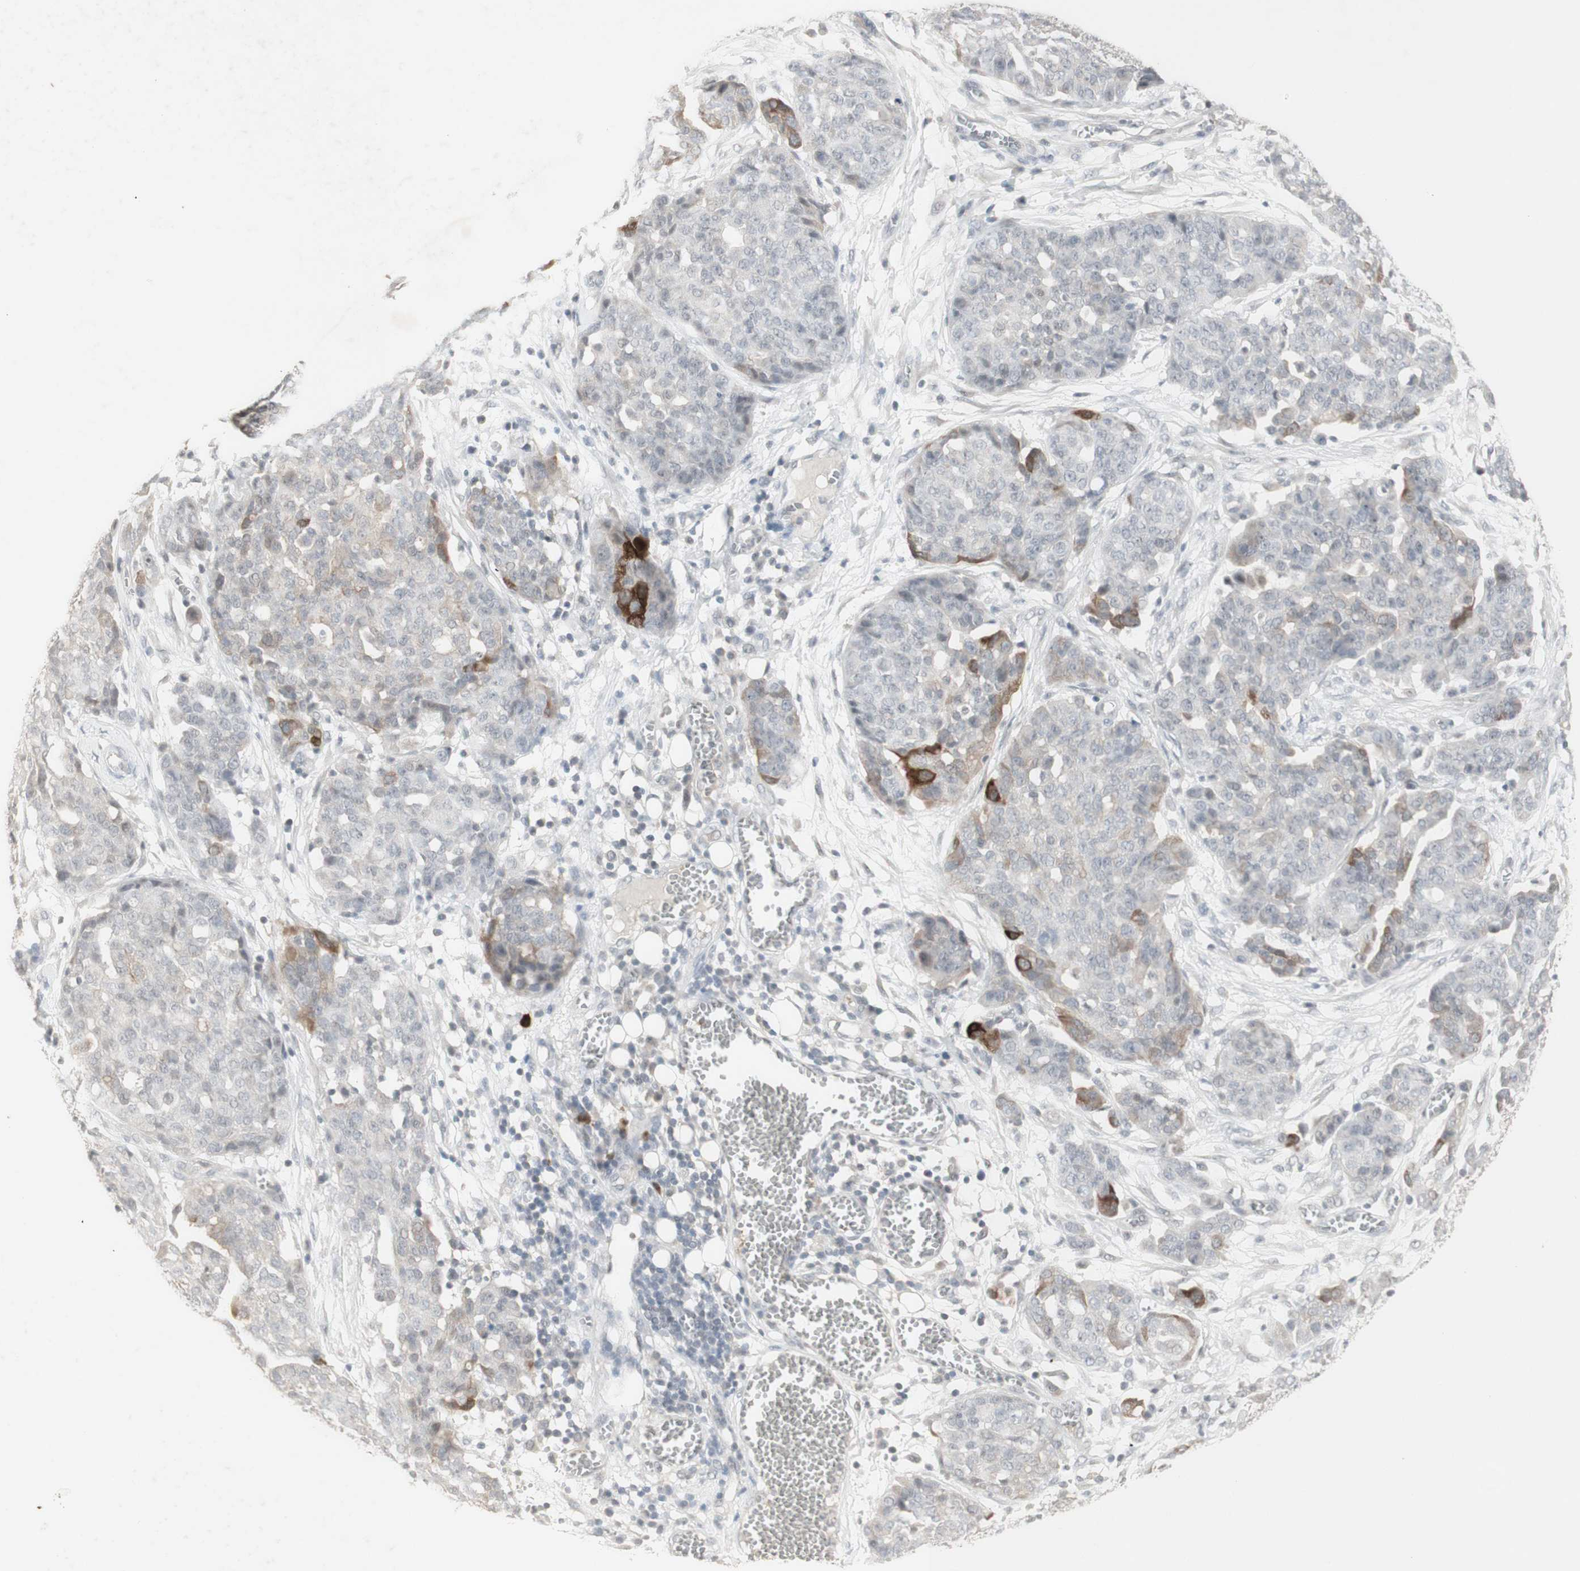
{"staining": {"intensity": "moderate", "quantity": "<25%", "location": "cytoplasmic/membranous"}, "tissue": "ovarian cancer", "cell_type": "Tumor cells", "image_type": "cancer", "snomed": [{"axis": "morphology", "description": "Cystadenocarcinoma, serous, NOS"}, {"axis": "topography", "description": "Soft tissue"}, {"axis": "topography", "description": "Ovary"}], "caption": "Moderate cytoplasmic/membranous protein positivity is identified in approximately <25% of tumor cells in ovarian serous cystadenocarcinoma.", "gene": "C1orf116", "patient": {"sex": "female", "age": 57}}